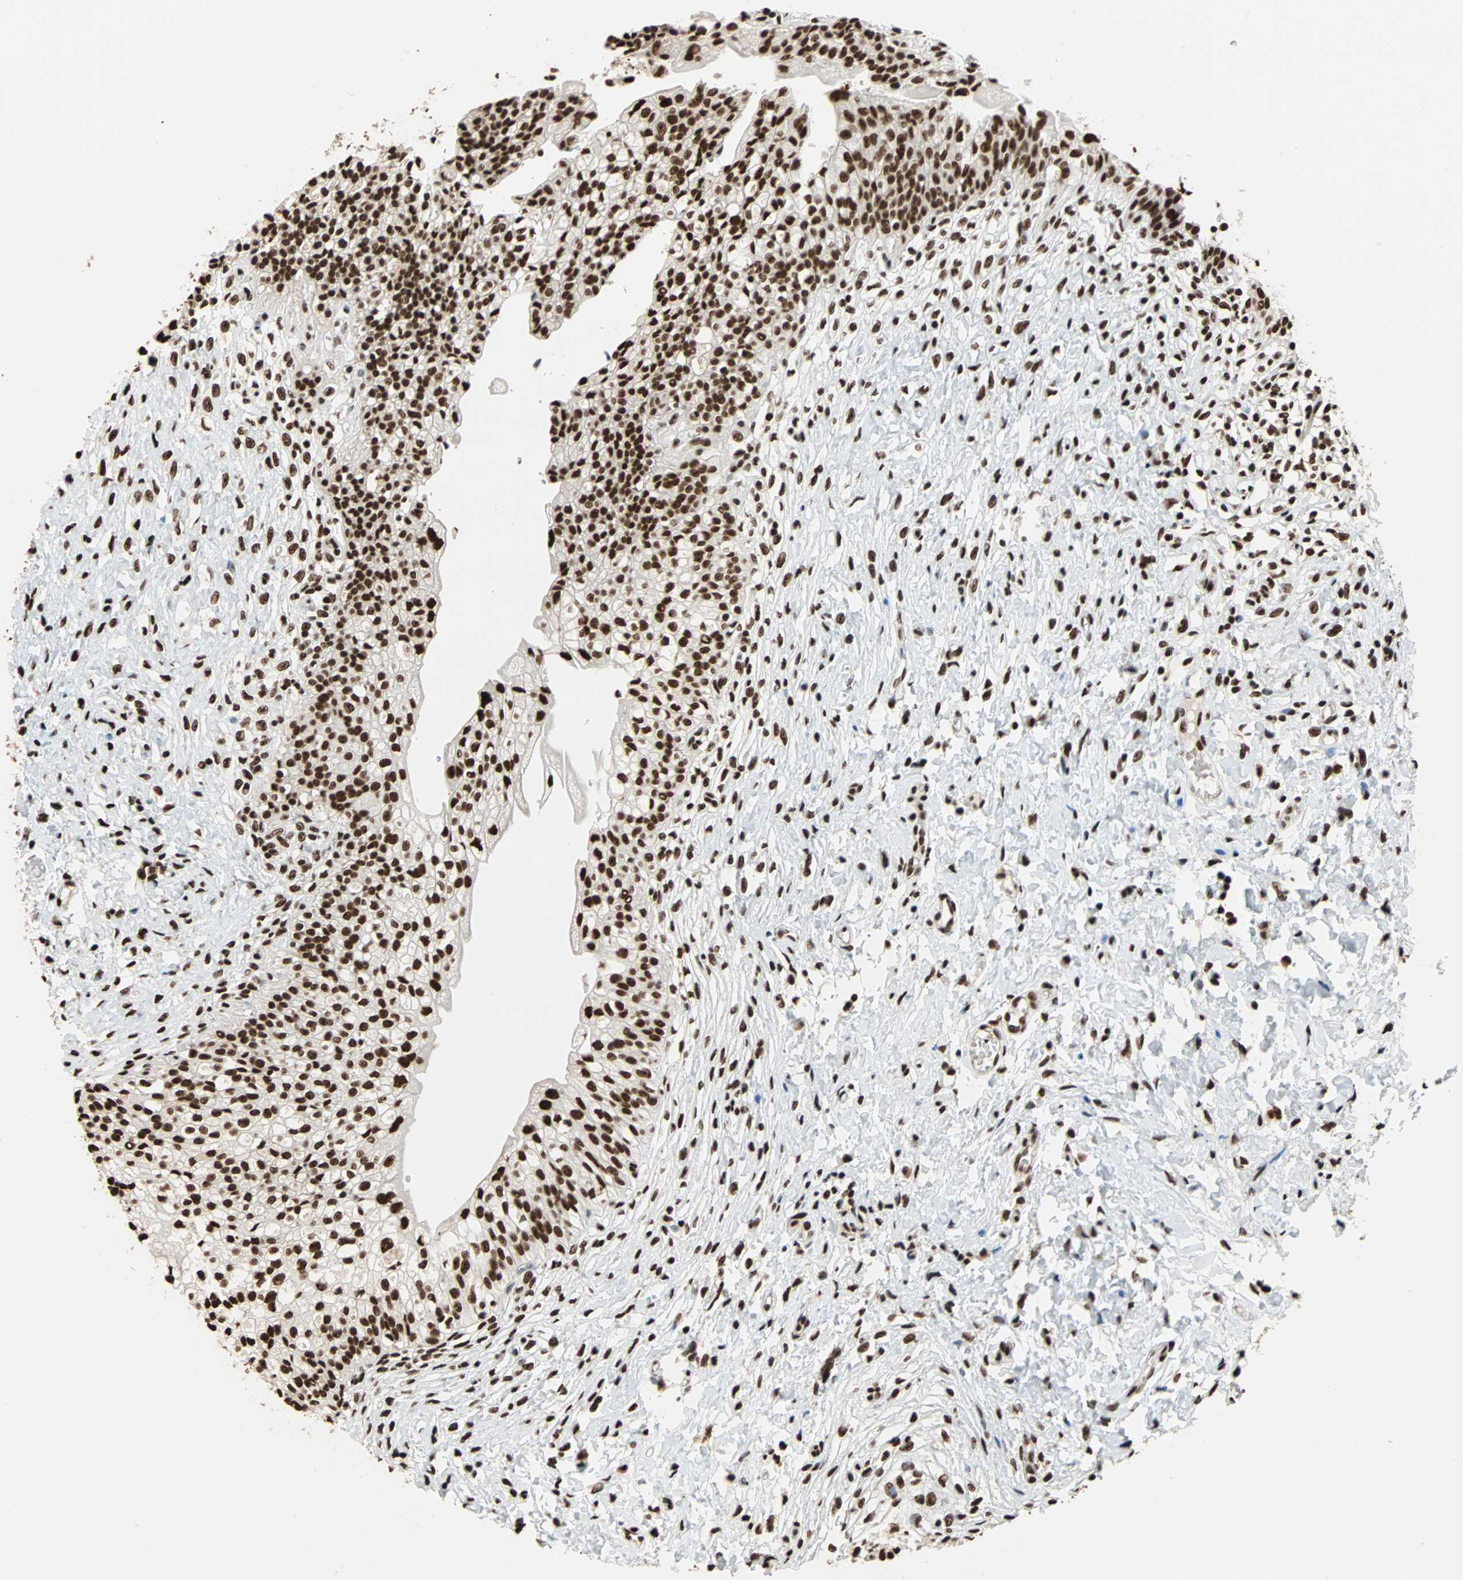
{"staining": {"intensity": "strong", "quantity": ">75%", "location": "nuclear"}, "tissue": "urinary bladder", "cell_type": "Urothelial cells", "image_type": "normal", "snomed": [{"axis": "morphology", "description": "Normal tissue, NOS"}, {"axis": "morphology", "description": "Inflammation, NOS"}, {"axis": "topography", "description": "Urinary bladder"}], "caption": "Normal urinary bladder demonstrates strong nuclear staining in about >75% of urothelial cells, visualized by immunohistochemistry.", "gene": "ILF2", "patient": {"sex": "female", "age": 80}}